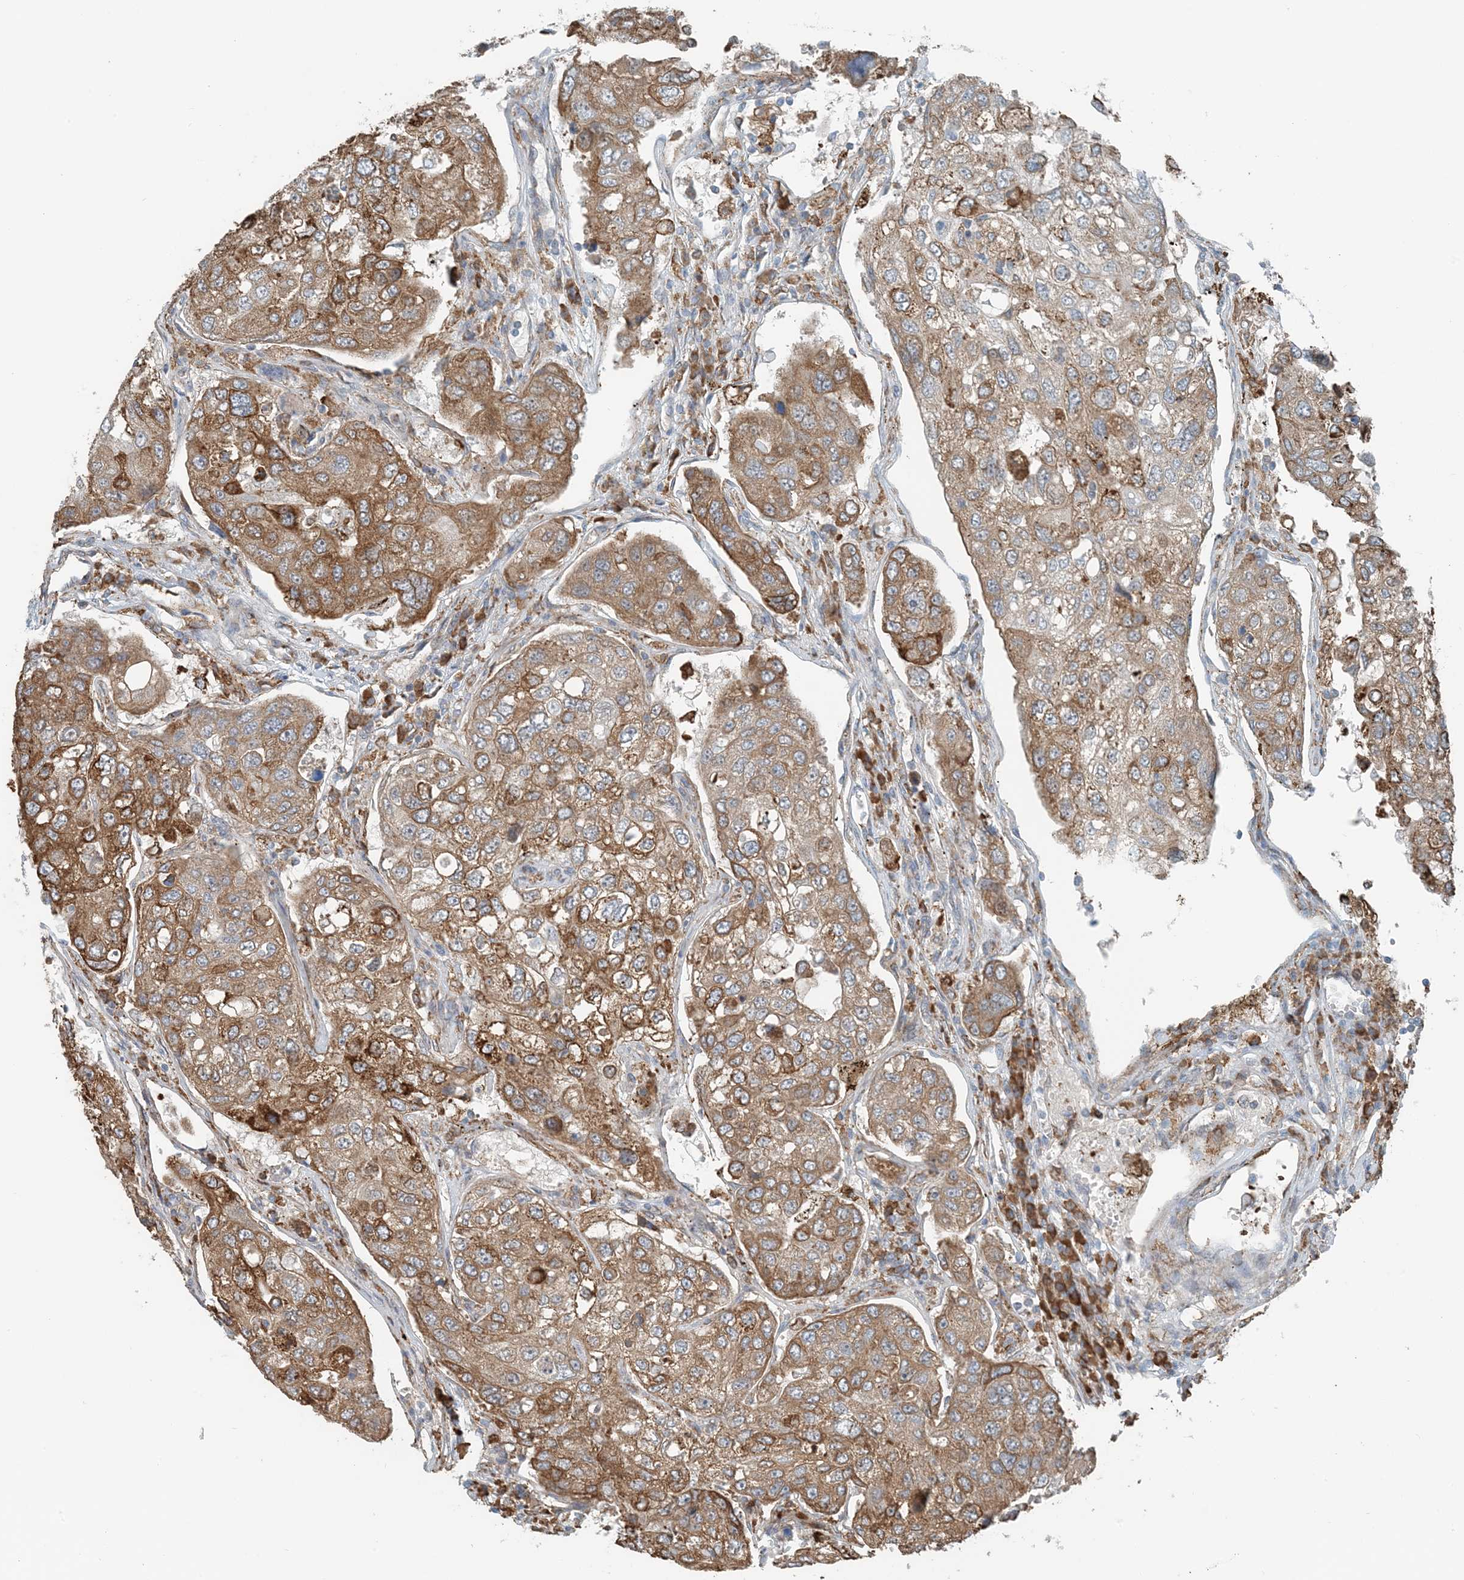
{"staining": {"intensity": "moderate", "quantity": ">75%", "location": "cytoplasmic/membranous"}, "tissue": "urothelial cancer", "cell_type": "Tumor cells", "image_type": "cancer", "snomed": [{"axis": "morphology", "description": "Urothelial carcinoma, High grade"}, {"axis": "topography", "description": "Lymph node"}, {"axis": "topography", "description": "Urinary bladder"}], "caption": "Moderate cytoplasmic/membranous positivity for a protein is appreciated in about >75% of tumor cells of urothelial carcinoma (high-grade) using immunohistochemistry (IHC).", "gene": "CERKL", "patient": {"sex": "male", "age": 51}}